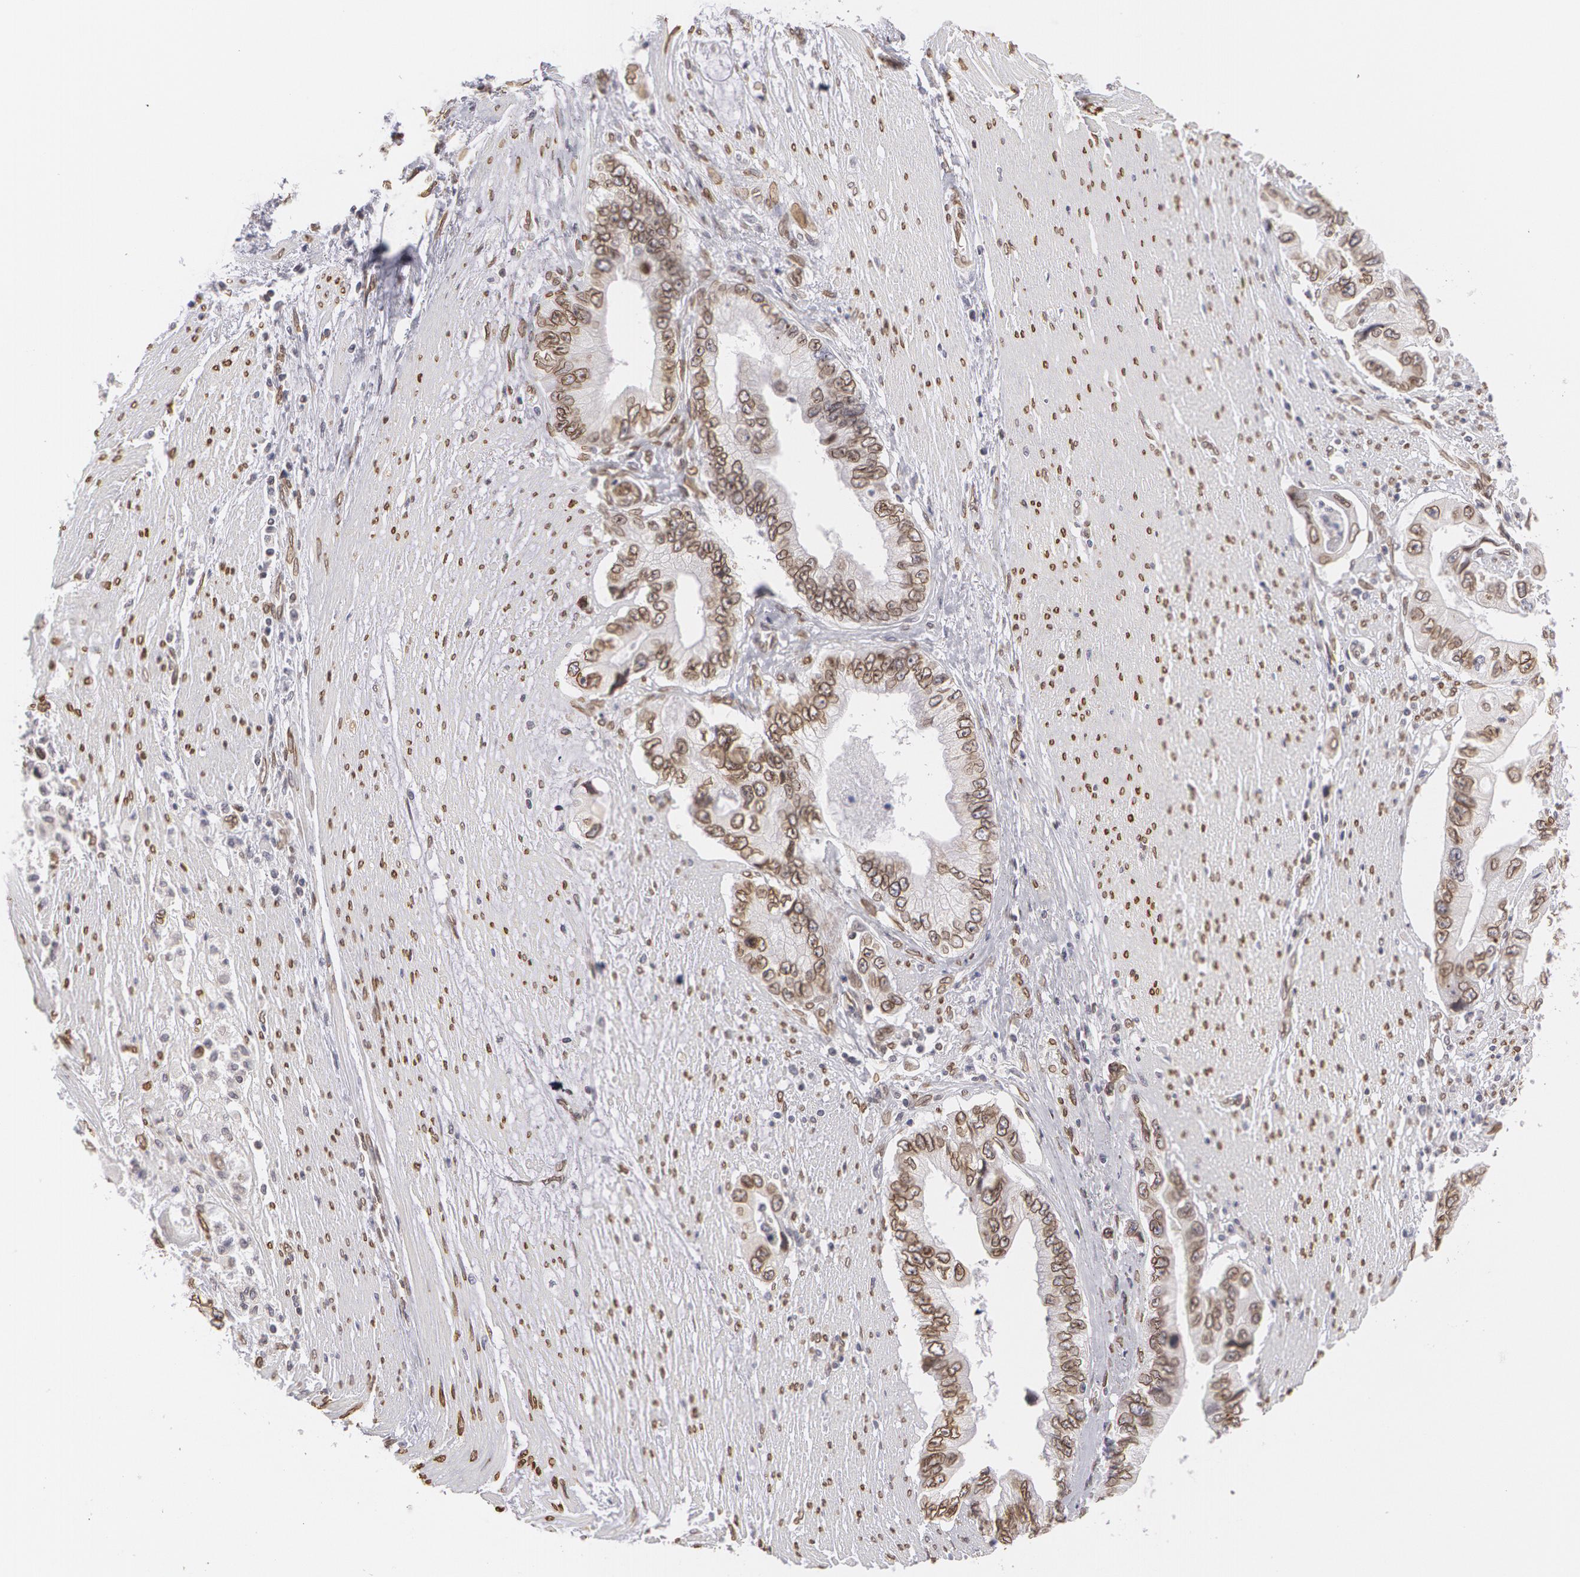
{"staining": {"intensity": "moderate", "quantity": "25%-75%", "location": "nuclear"}, "tissue": "pancreatic cancer", "cell_type": "Tumor cells", "image_type": "cancer", "snomed": [{"axis": "morphology", "description": "Adenocarcinoma, NOS"}, {"axis": "topography", "description": "Pancreas"}, {"axis": "topography", "description": "Stomach, upper"}], "caption": "This is an image of immunohistochemistry staining of adenocarcinoma (pancreatic), which shows moderate expression in the nuclear of tumor cells.", "gene": "EMD", "patient": {"sex": "male", "age": 77}}